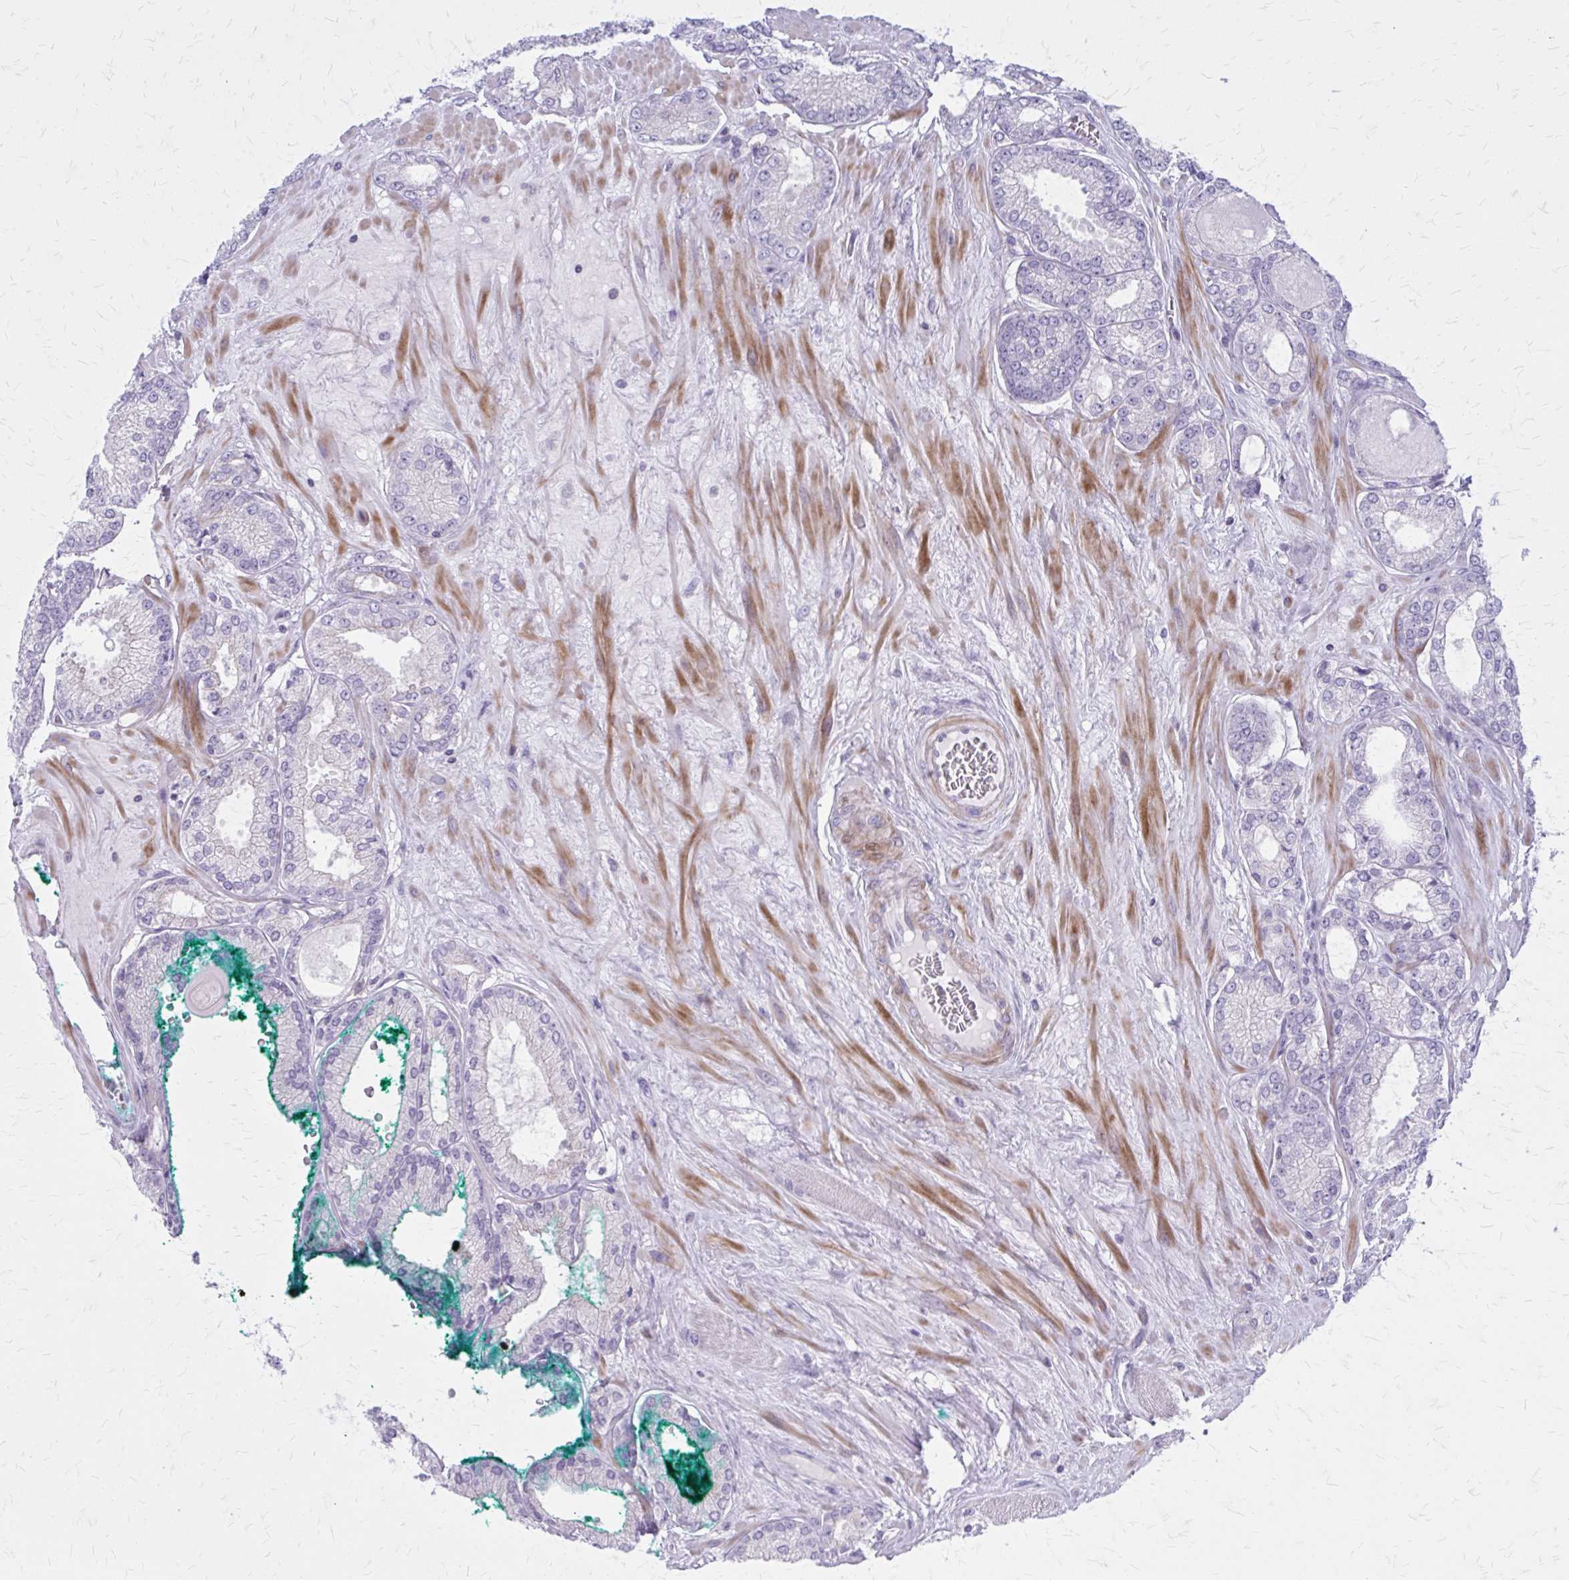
{"staining": {"intensity": "negative", "quantity": "none", "location": "none"}, "tissue": "prostate cancer", "cell_type": "Tumor cells", "image_type": "cancer", "snomed": [{"axis": "morphology", "description": "Adenocarcinoma, High grade"}, {"axis": "topography", "description": "Prostate"}], "caption": "An immunohistochemistry photomicrograph of high-grade adenocarcinoma (prostate) is shown. There is no staining in tumor cells of high-grade adenocarcinoma (prostate). Nuclei are stained in blue.", "gene": "PITPNM1", "patient": {"sex": "male", "age": 68}}